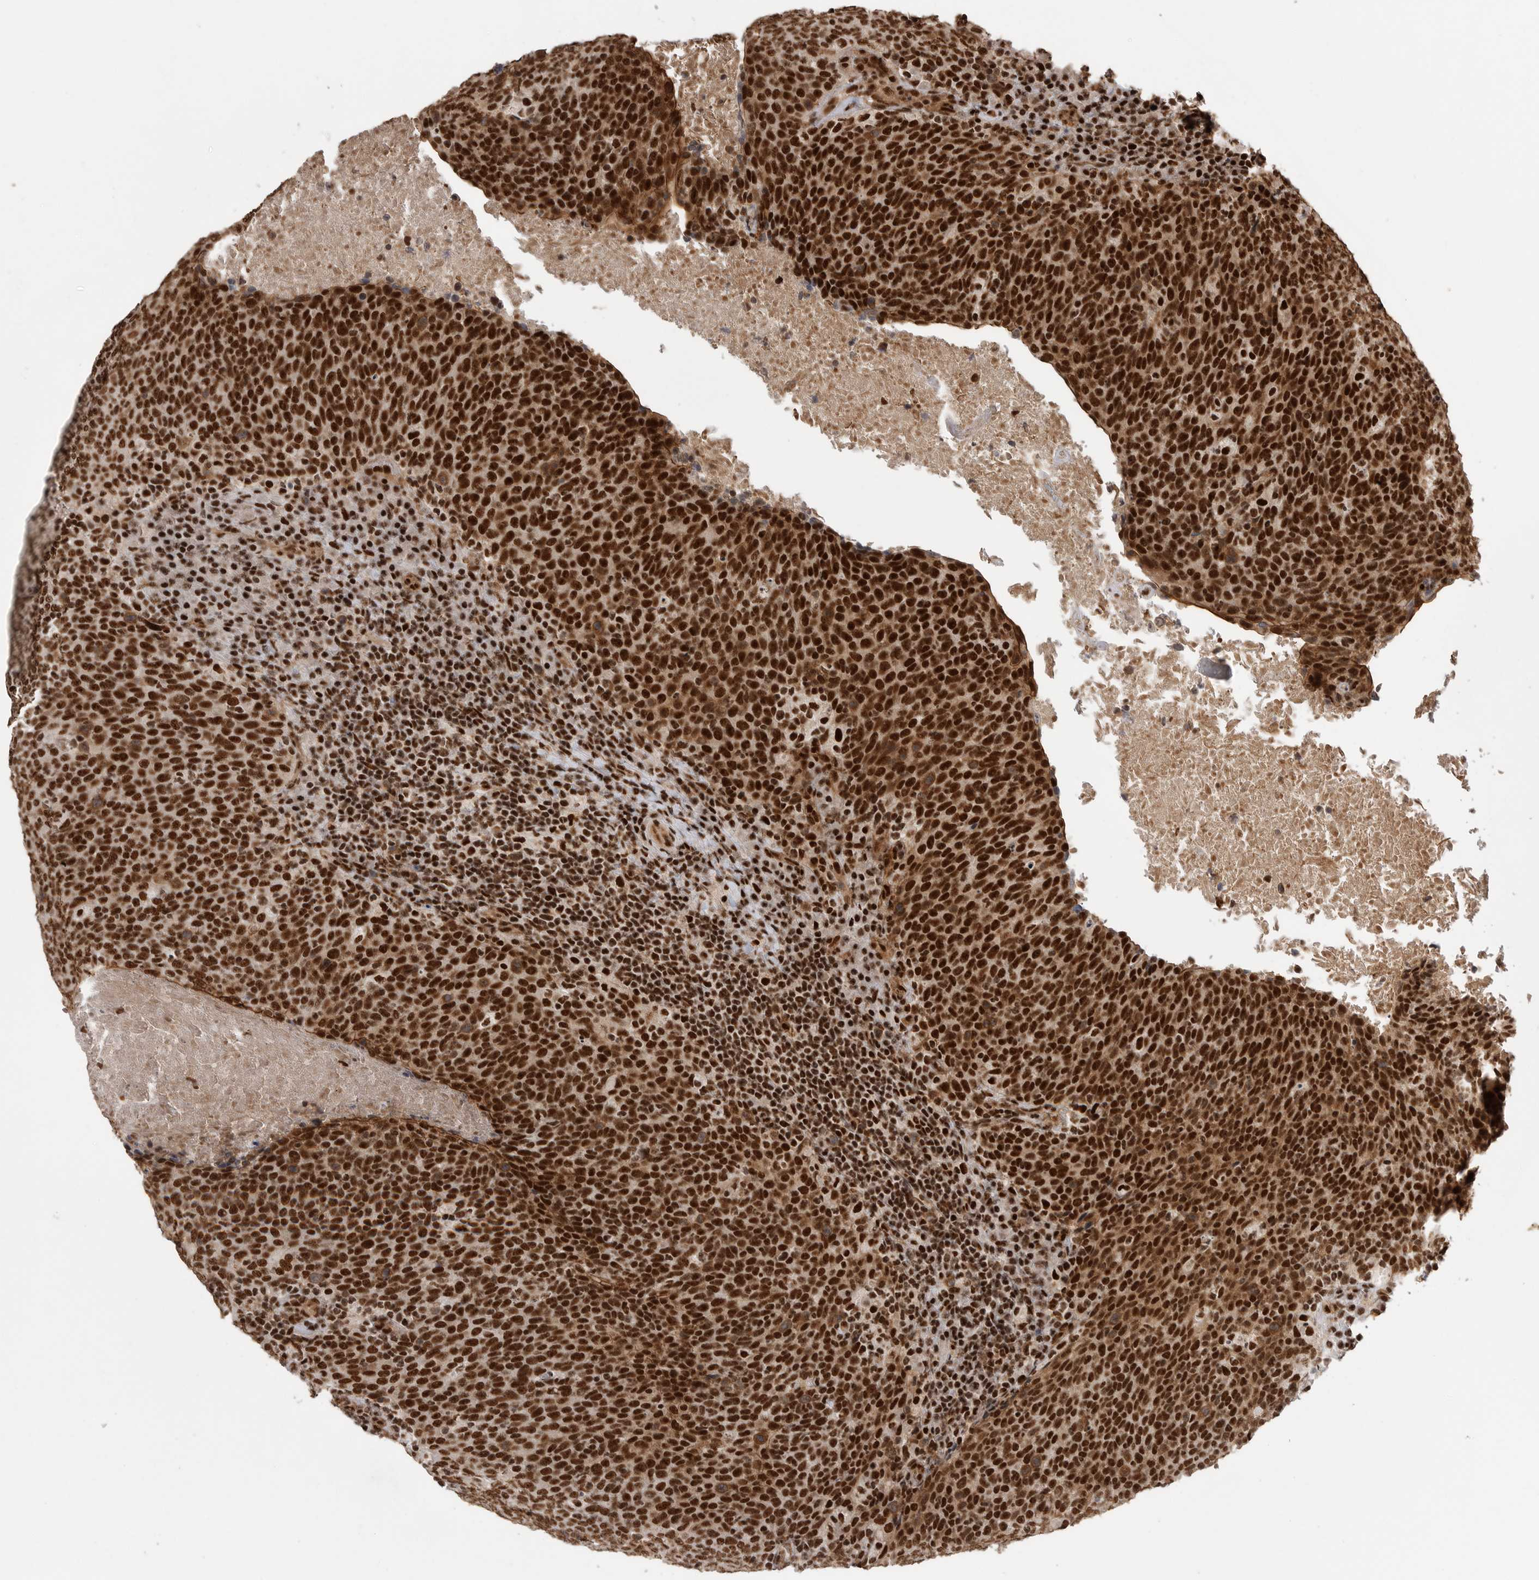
{"staining": {"intensity": "strong", "quantity": ">75%", "location": "nuclear"}, "tissue": "head and neck cancer", "cell_type": "Tumor cells", "image_type": "cancer", "snomed": [{"axis": "morphology", "description": "Squamous cell carcinoma, NOS"}, {"axis": "morphology", "description": "Squamous cell carcinoma, metastatic, NOS"}, {"axis": "topography", "description": "Lymph node"}, {"axis": "topography", "description": "Head-Neck"}], "caption": "High-power microscopy captured an IHC image of head and neck cancer, revealing strong nuclear positivity in about >75% of tumor cells.", "gene": "PPP1R8", "patient": {"sex": "male", "age": 62}}